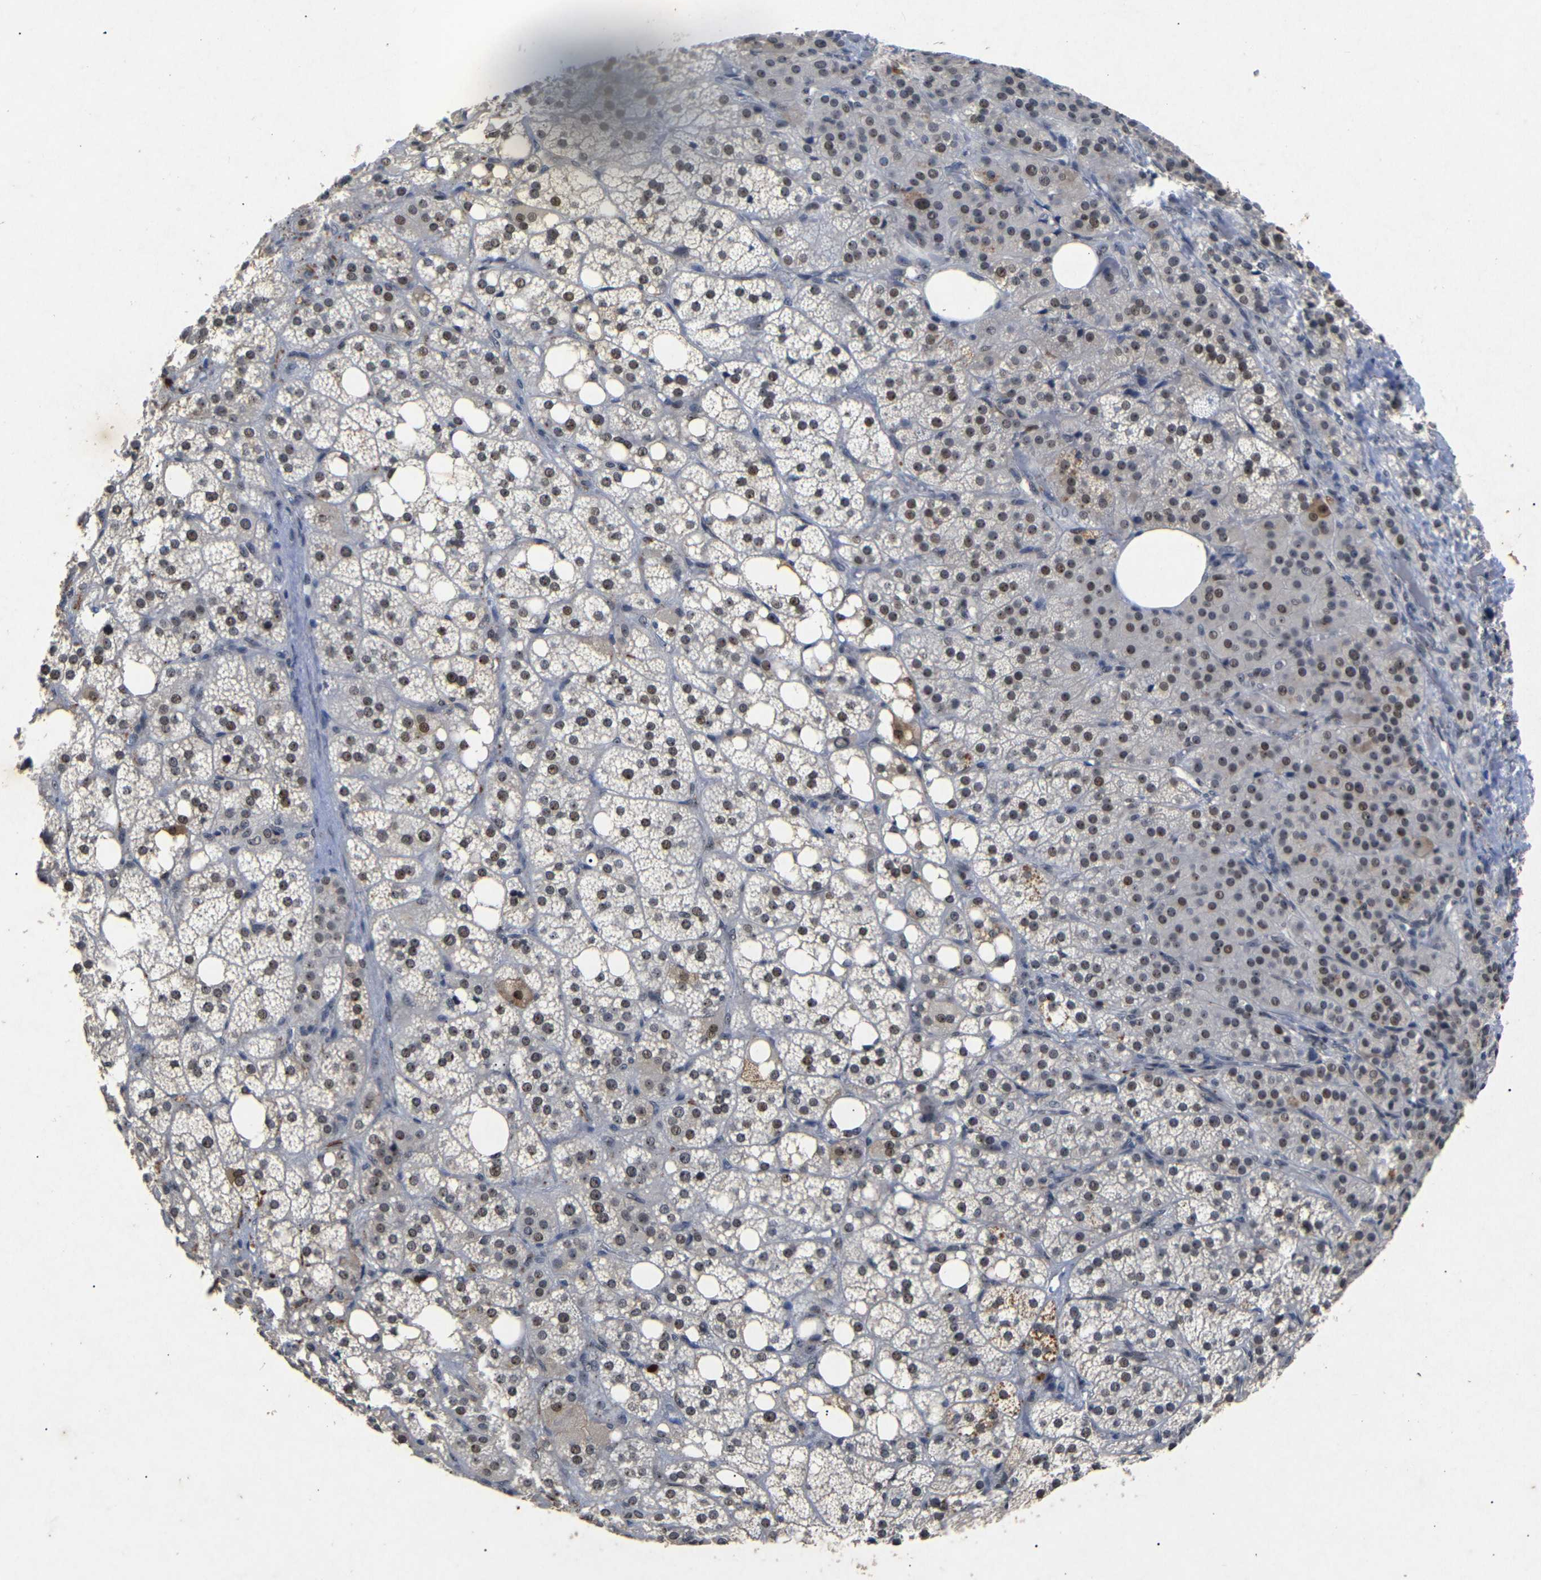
{"staining": {"intensity": "moderate", "quantity": ">75%", "location": "cytoplasmic/membranous,nuclear"}, "tissue": "adrenal gland", "cell_type": "Glandular cells", "image_type": "normal", "snomed": [{"axis": "morphology", "description": "Normal tissue, NOS"}, {"axis": "topography", "description": "Adrenal gland"}], "caption": "Adrenal gland stained for a protein (brown) exhibits moderate cytoplasmic/membranous,nuclear positive staining in about >75% of glandular cells.", "gene": "PARN", "patient": {"sex": "female", "age": 59}}